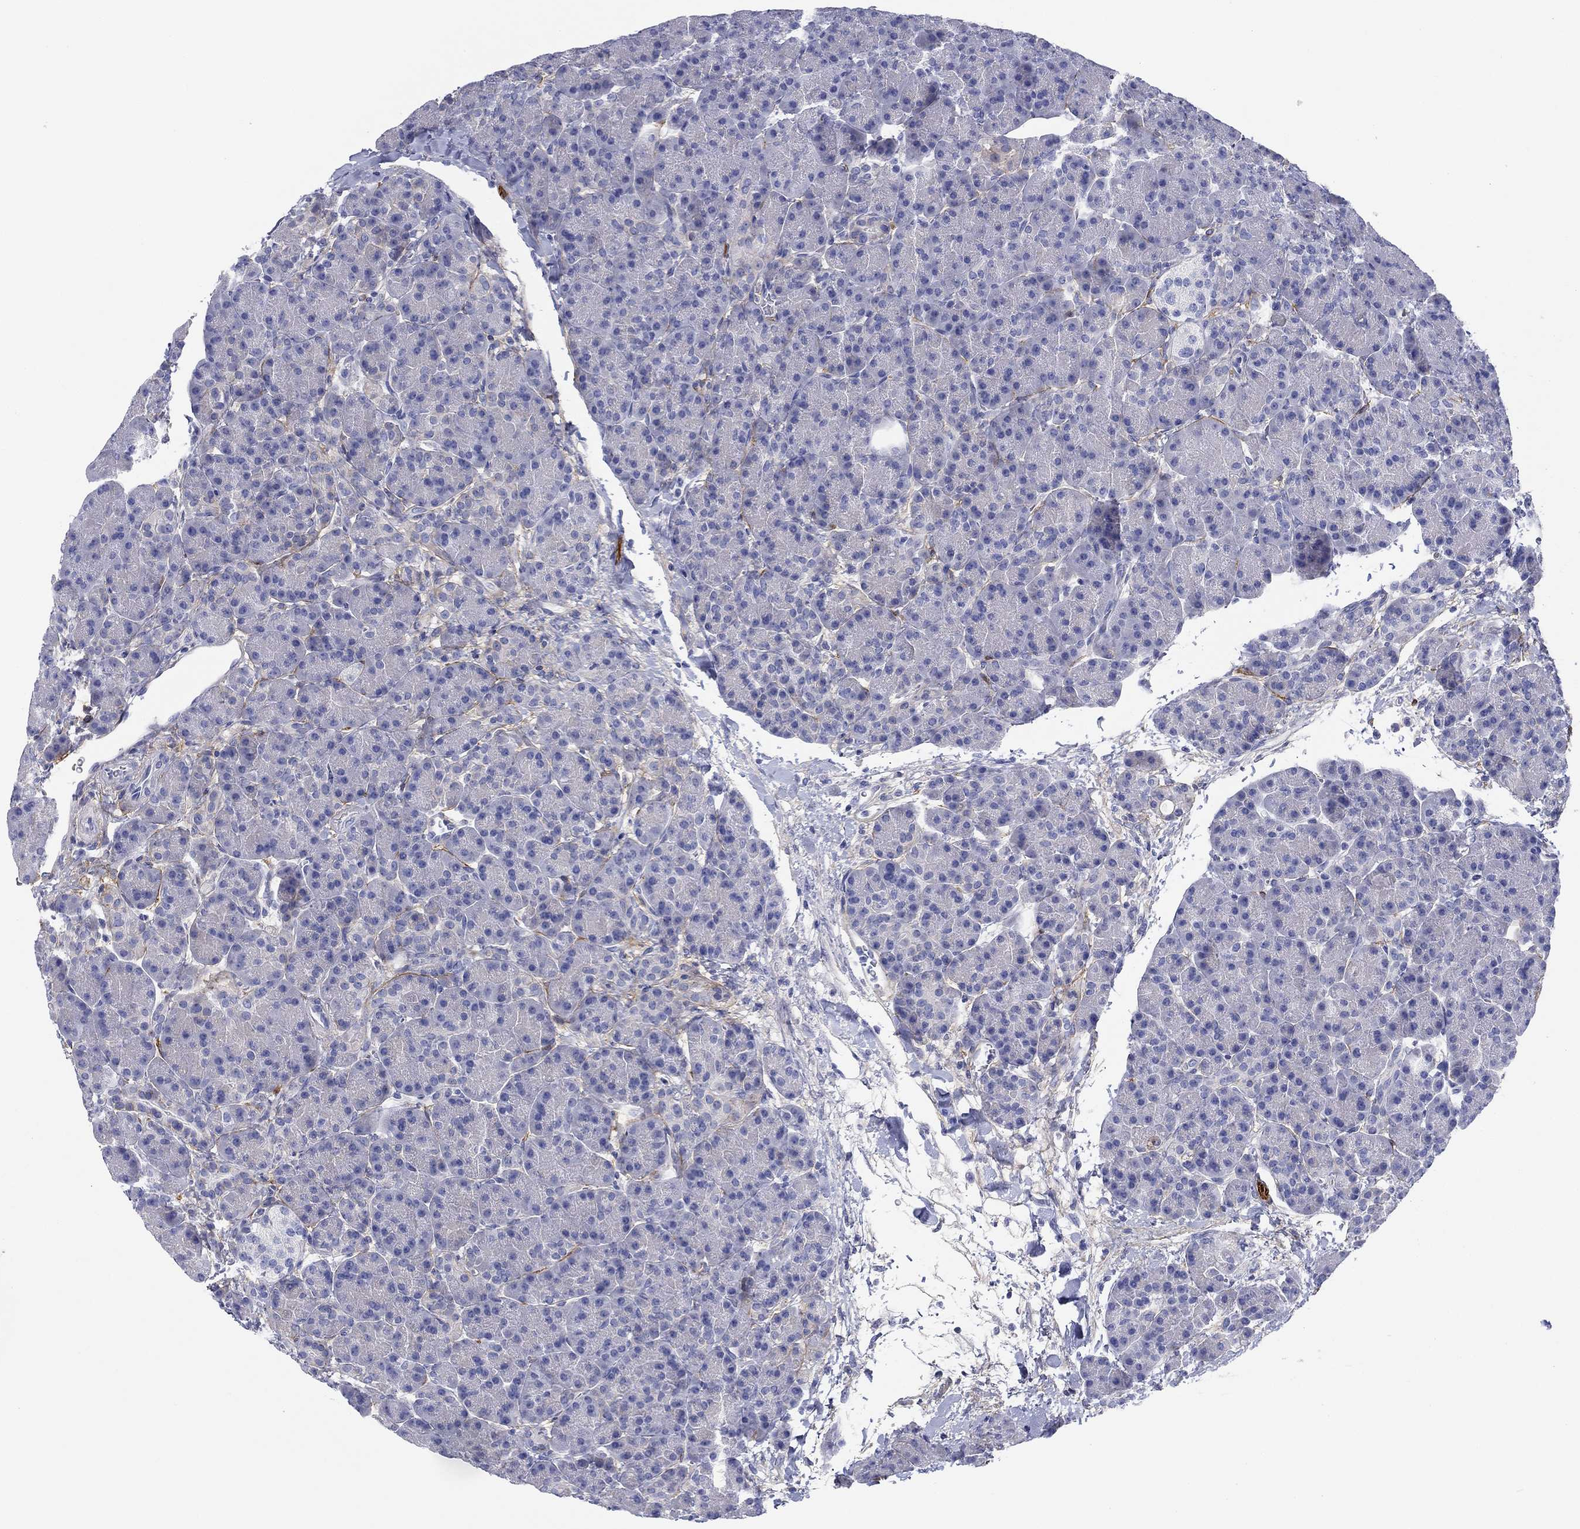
{"staining": {"intensity": "negative", "quantity": "none", "location": "none"}, "tissue": "pancreas", "cell_type": "Exocrine glandular cells", "image_type": "normal", "snomed": [{"axis": "morphology", "description": "Normal tissue, NOS"}, {"axis": "topography", "description": "Pancreas"}], "caption": "Image shows no significant protein positivity in exocrine glandular cells of benign pancreas.", "gene": "GPC1", "patient": {"sex": "female", "age": 63}}